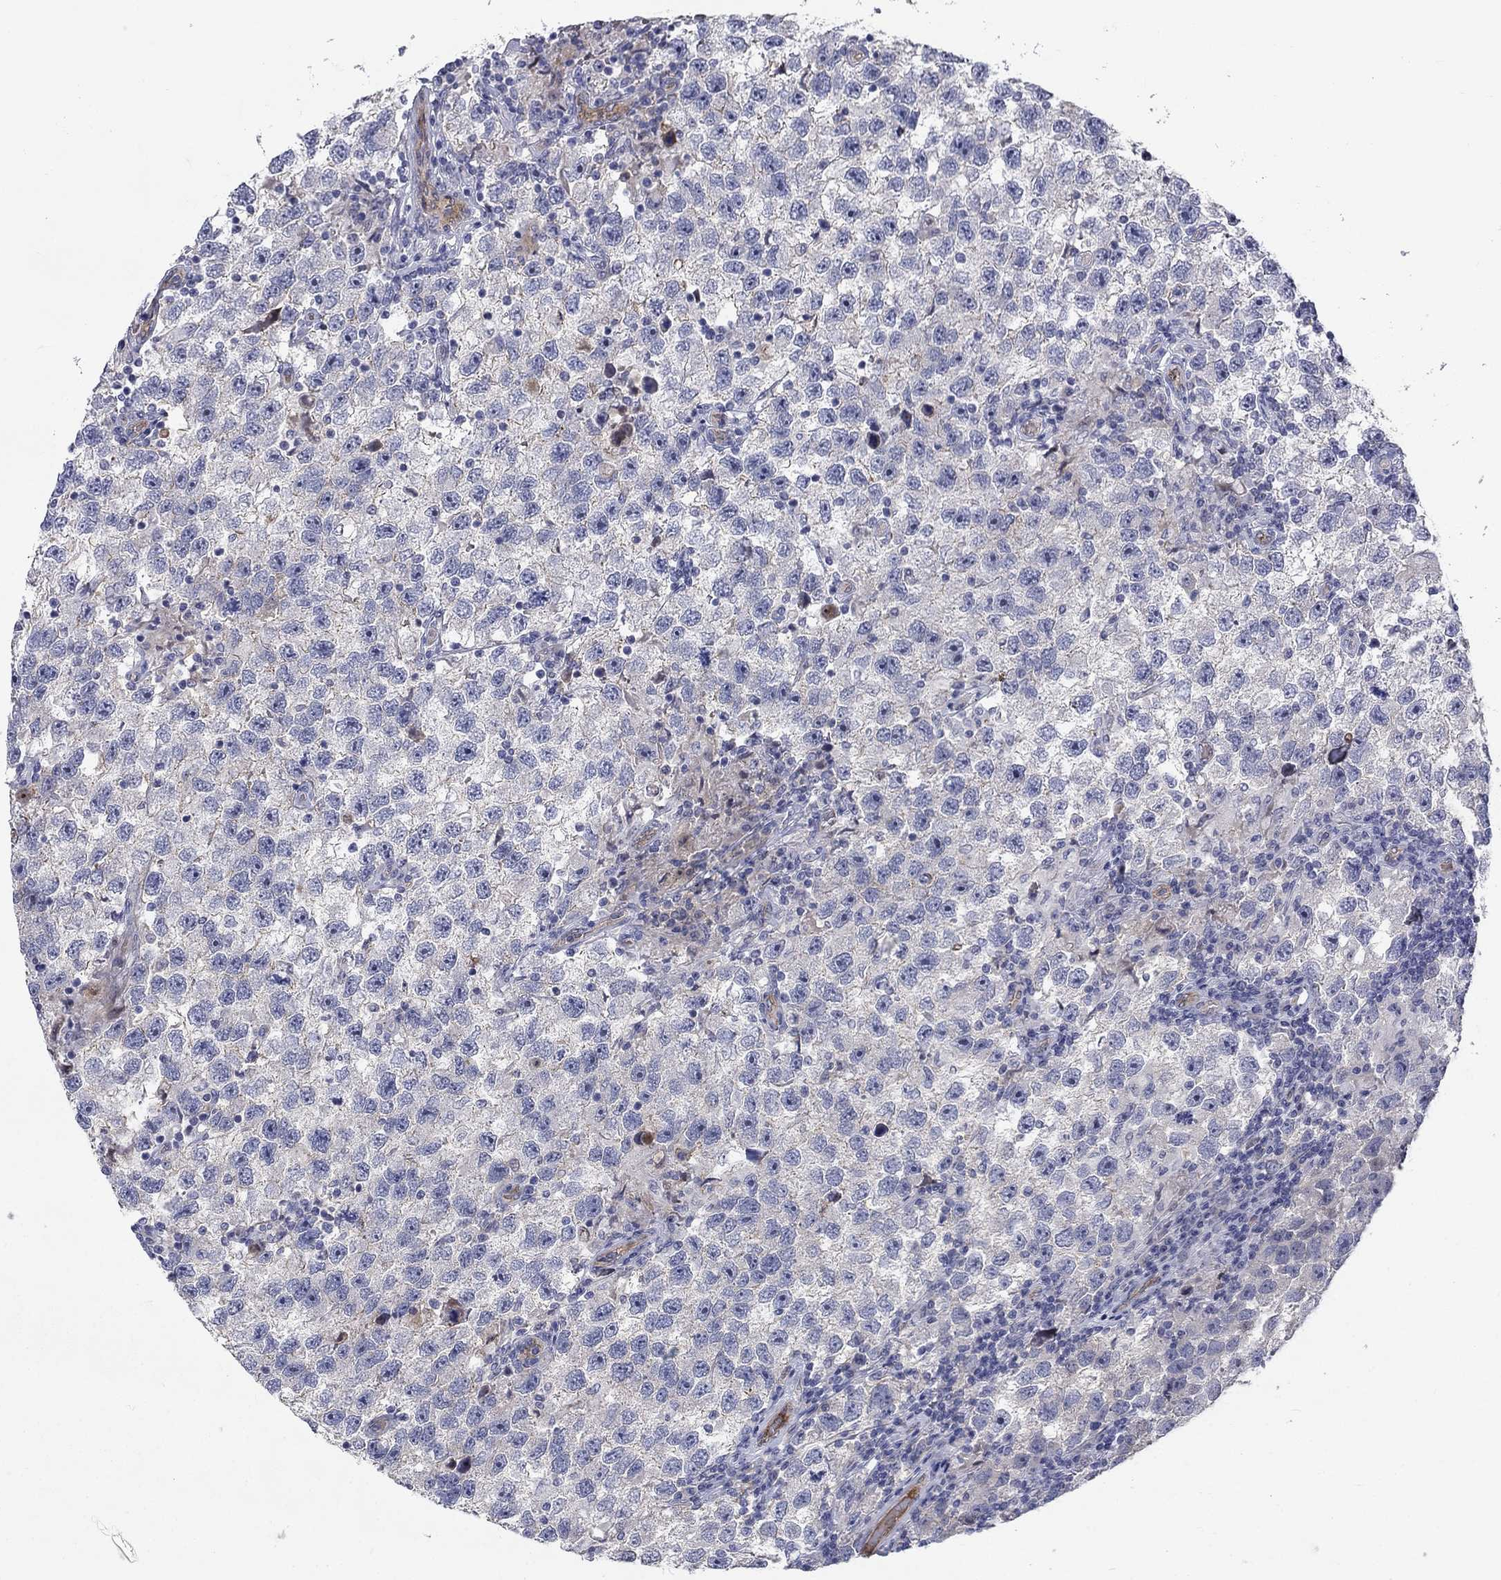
{"staining": {"intensity": "negative", "quantity": "none", "location": "none"}, "tissue": "testis cancer", "cell_type": "Tumor cells", "image_type": "cancer", "snomed": [{"axis": "morphology", "description": "Seminoma, NOS"}, {"axis": "topography", "description": "Testis"}], "caption": "This histopathology image is of testis seminoma stained with immunohistochemistry to label a protein in brown with the nuclei are counter-stained blue. There is no expression in tumor cells.", "gene": "SLC1A1", "patient": {"sex": "male", "age": 26}}